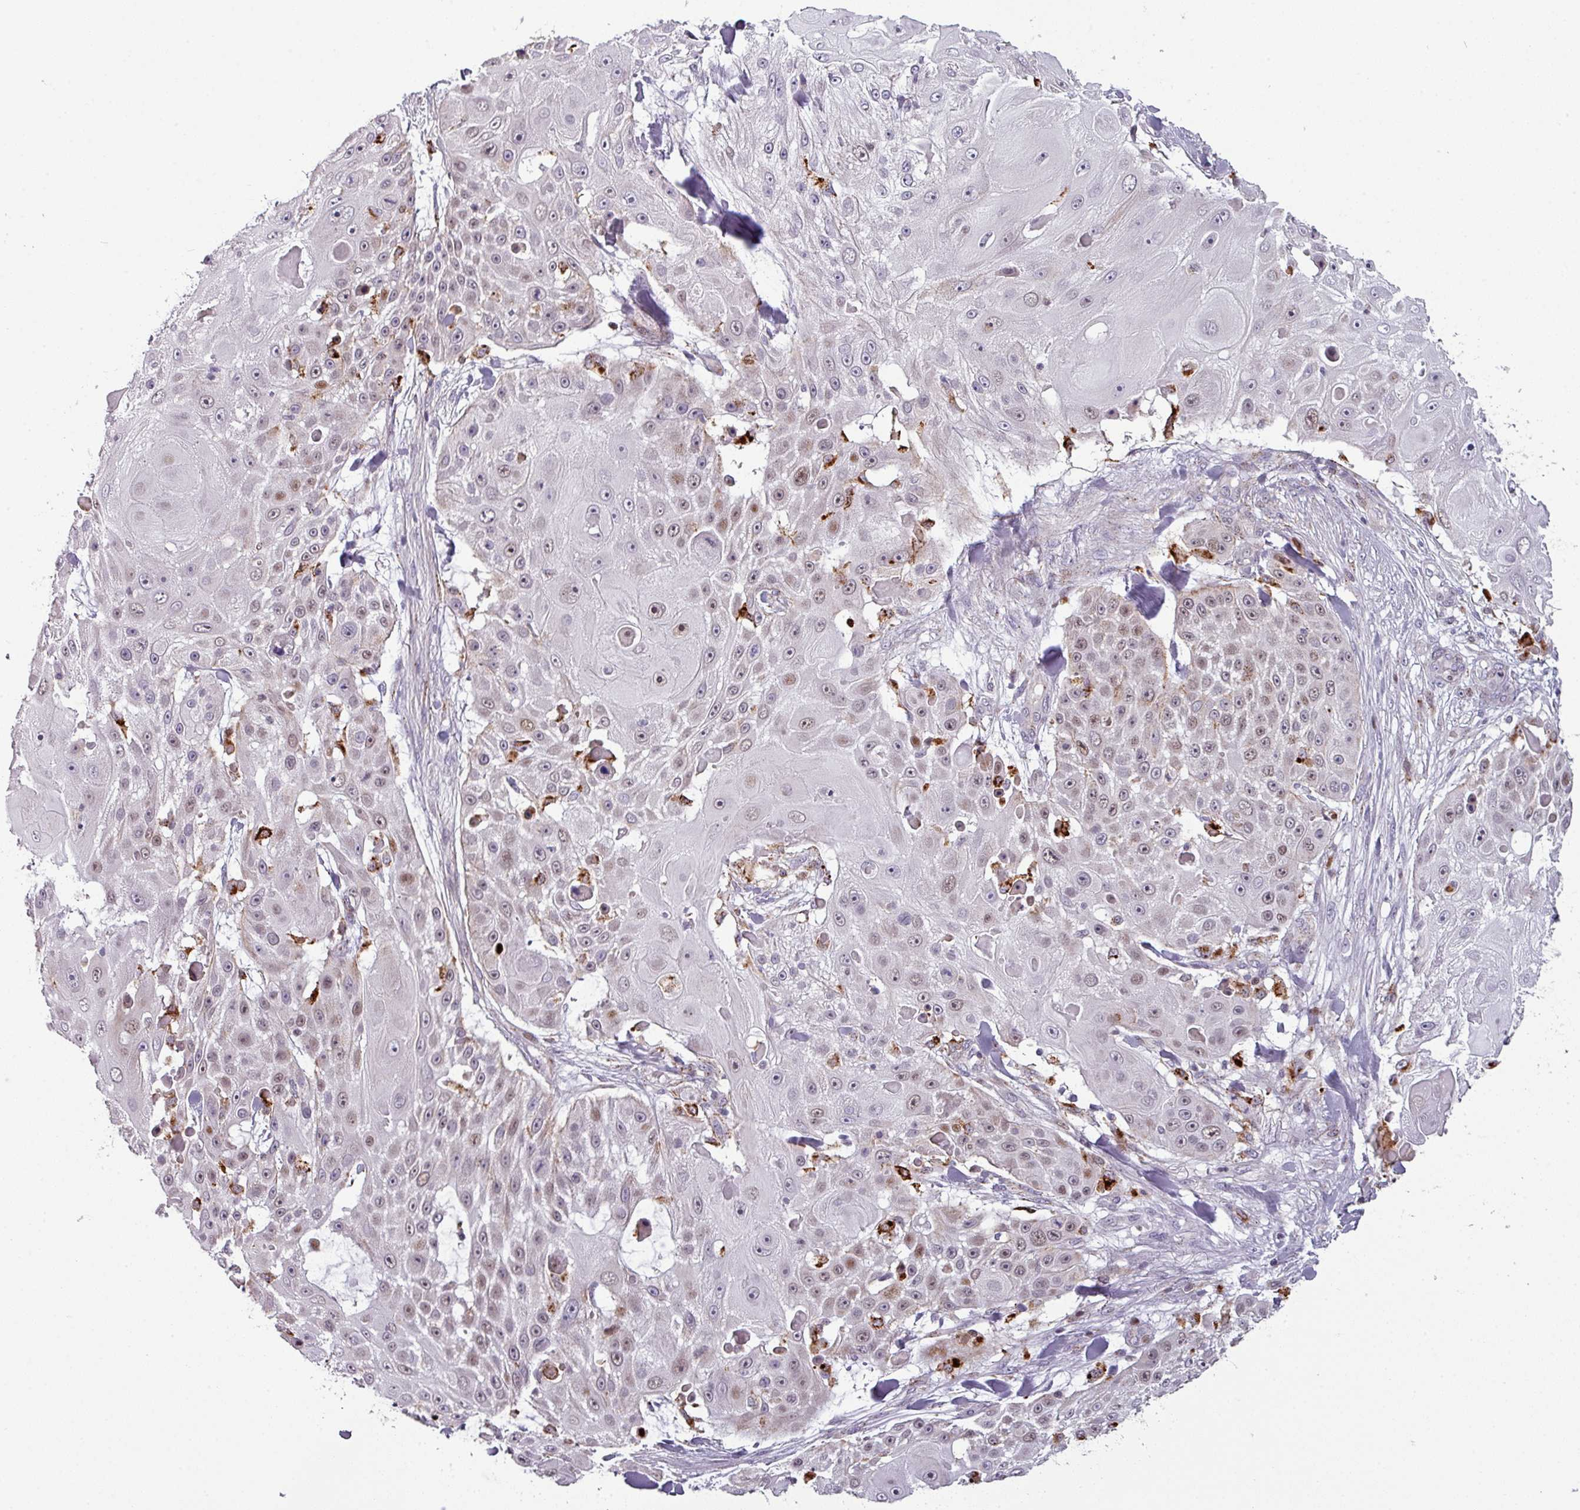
{"staining": {"intensity": "strong", "quantity": "<25%", "location": "cytoplasmic/membranous"}, "tissue": "skin cancer", "cell_type": "Tumor cells", "image_type": "cancer", "snomed": [{"axis": "morphology", "description": "Squamous cell carcinoma, NOS"}, {"axis": "topography", "description": "Skin"}], "caption": "Skin cancer (squamous cell carcinoma) stained with a brown dye demonstrates strong cytoplasmic/membranous positive expression in approximately <25% of tumor cells.", "gene": "TMEFF1", "patient": {"sex": "female", "age": 86}}